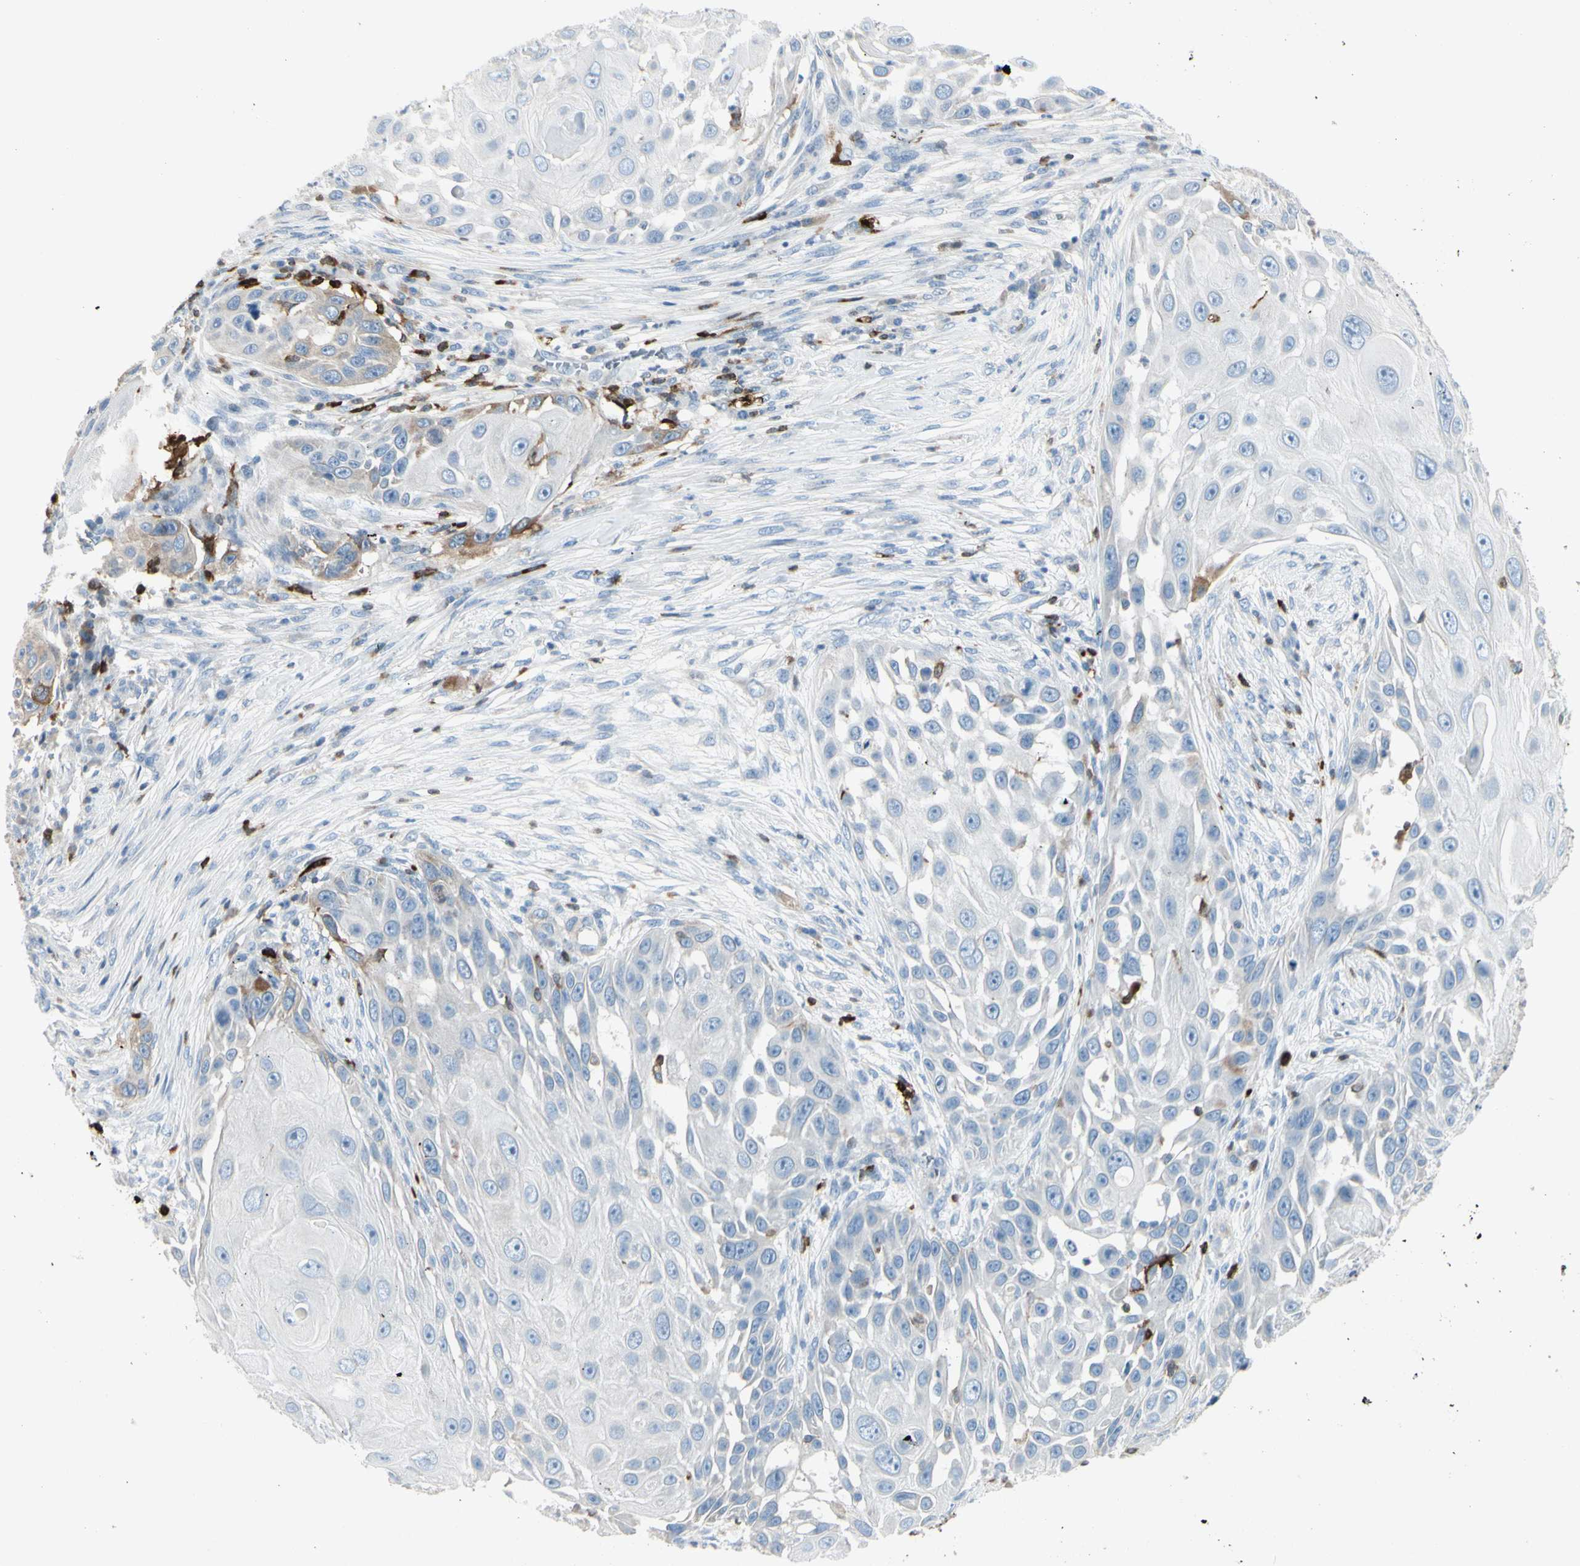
{"staining": {"intensity": "negative", "quantity": "none", "location": "none"}, "tissue": "skin cancer", "cell_type": "Tumor cells", "image_type": "cancer", "snomed": [{"axis": "morphology", "description": "Squamous cell carcinoma, NOS"}, {"axis": "topography", "description": "Skin"}], "caption": "Human skin squamous cell carcinoma stained for a protein using immunohistochemistry (IHC) shows no staining in tumor cells.", "gene": "TRAF1", "patient": {"sex": "female", "age": 44}}